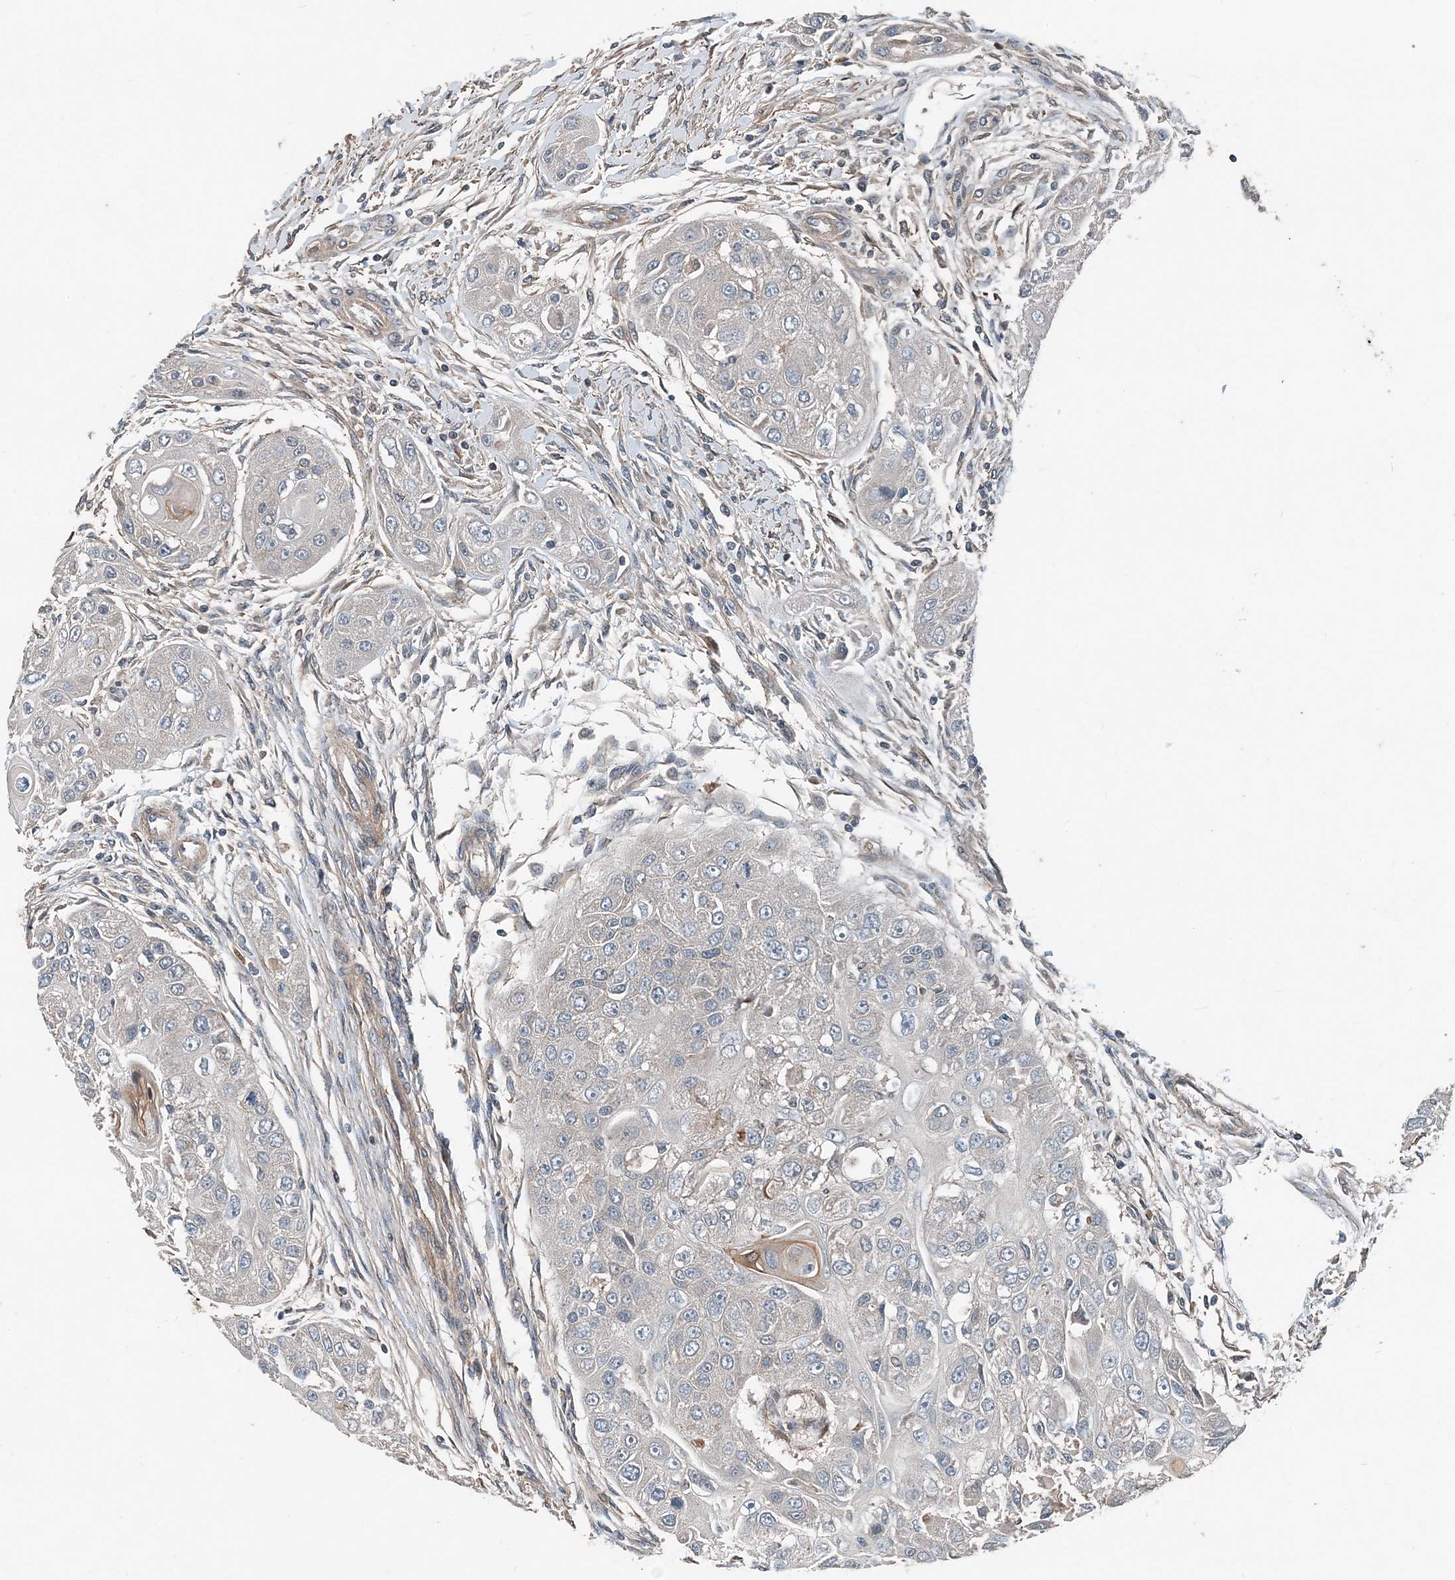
{"staining": {"intensity": "negative", "quantity": "none", "location": "none"}, "tissue": "head and neck cancer", "cell_type": "Tumor cells", "image_type": "cancer", "snomed": [{"axis": "morphology", "description": "Normal tissue, NOS"}, {"axis": "morphology", "description": "Squamous cell carcinoma, NOS"}, {"axis": "topography", "description": "Skeletal muscle"}, {"axis": "topography", "description": "Head-Neck"}], "caption": "IHC of human head and neck cancer (squamous cell carcinoma) shows no positivity in tumor cells. (Stains: DAB immunohistochemistry (IHC) with hematoxylin counter stain, Microscopy: brightfield microscopy at high magnification).", "gene": "SMPD3", "patient": {"sex": "male", "age": 51}}